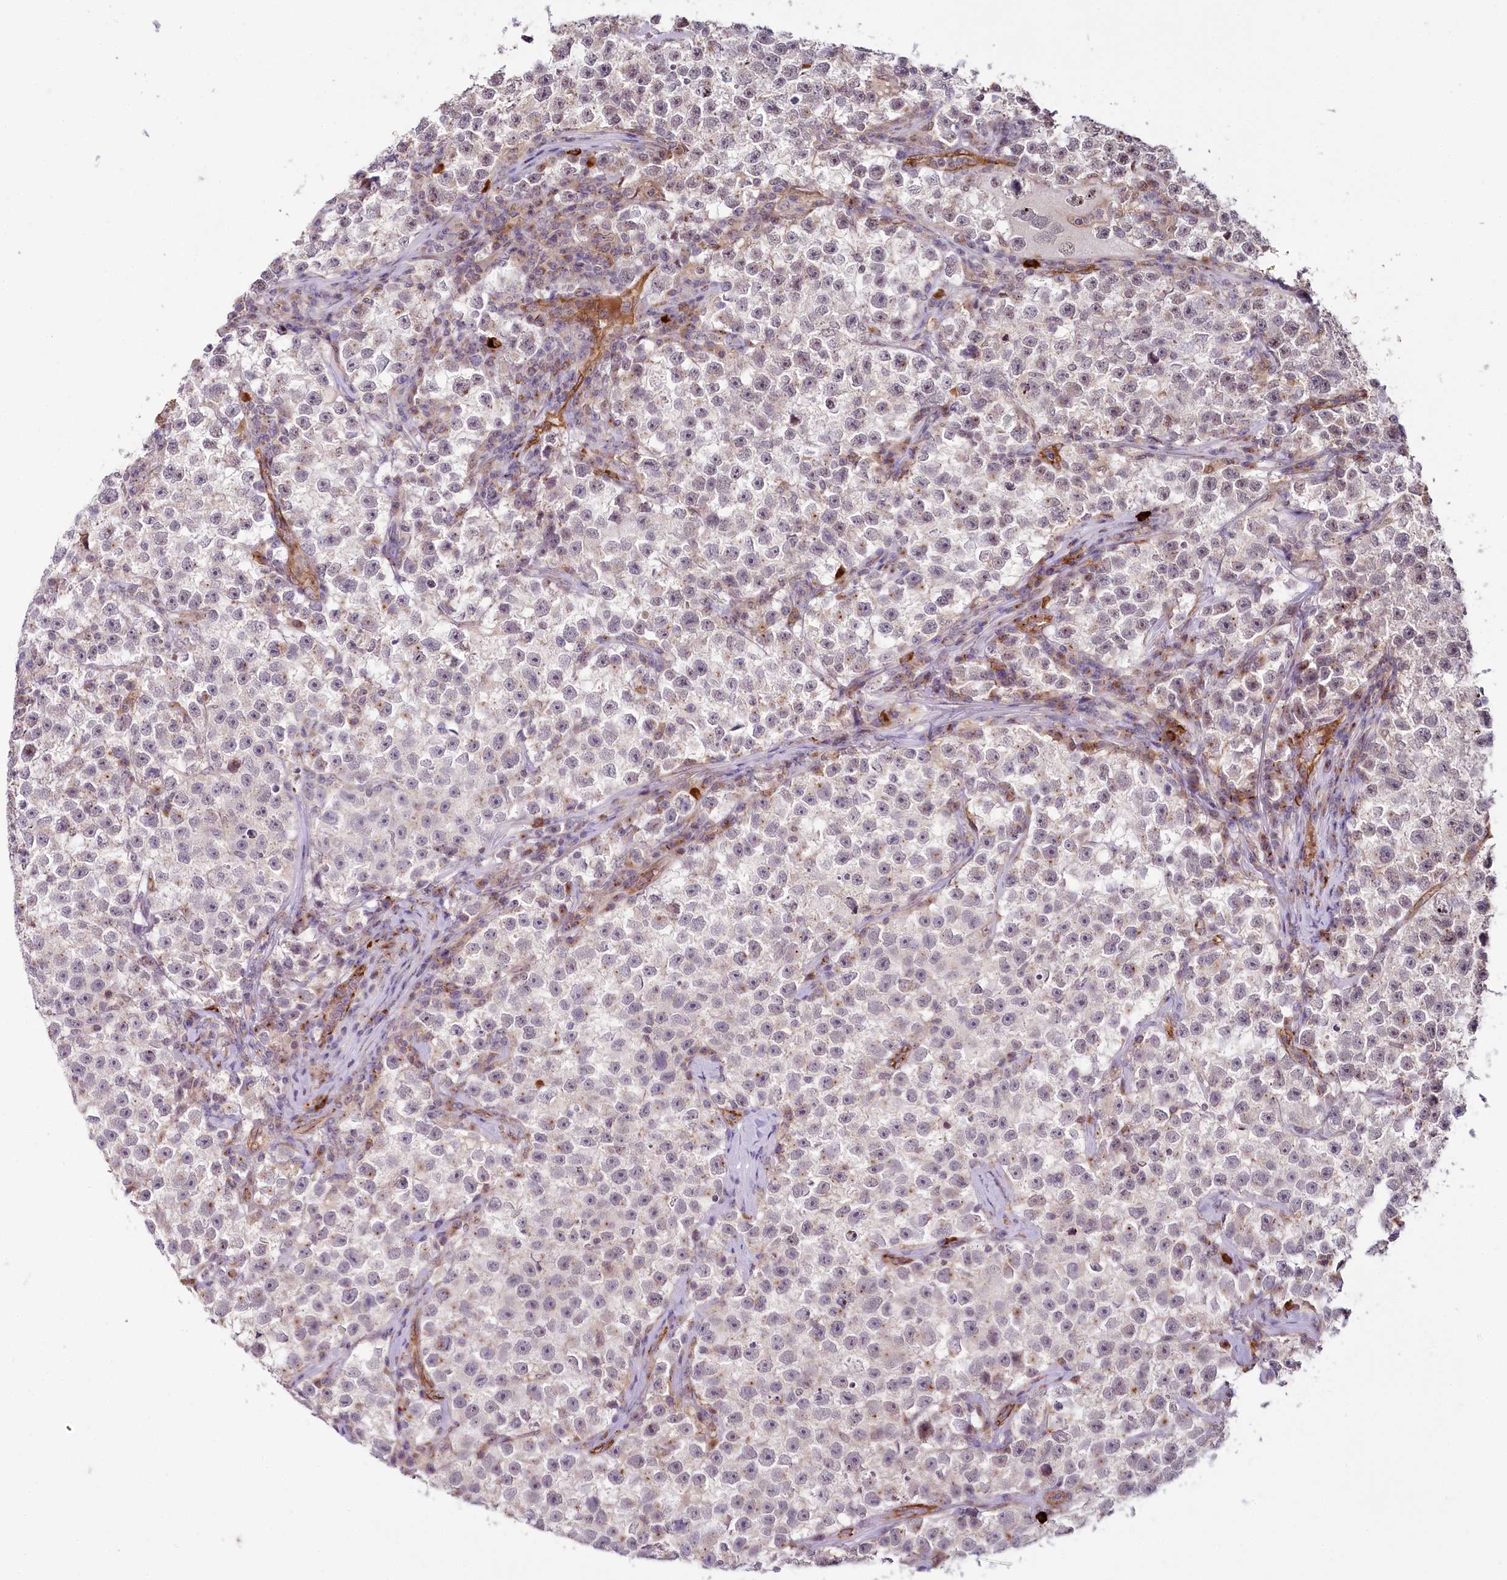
{"staining": {"intensity": "weak", "quantity": "<25%", "location": "cytoplasmic/membranous,nuclear"}, "tissue": "testis cancer", "cell_type": "Tumor cells", "image_type": "cancer", "snomed": [{"axis": "morphology", "description": "Seminoma, NOS"}, {"axis": "topography", "description": "Testis"}], "caption": "Tumor cells are negative for brown protein staining in seminoma (testis). (Immunohistochemistry (ihc), brightfield microscopy, high magnification).", "gene": "ALKBH8", "patient": {"sex": "male", "age": 22}}